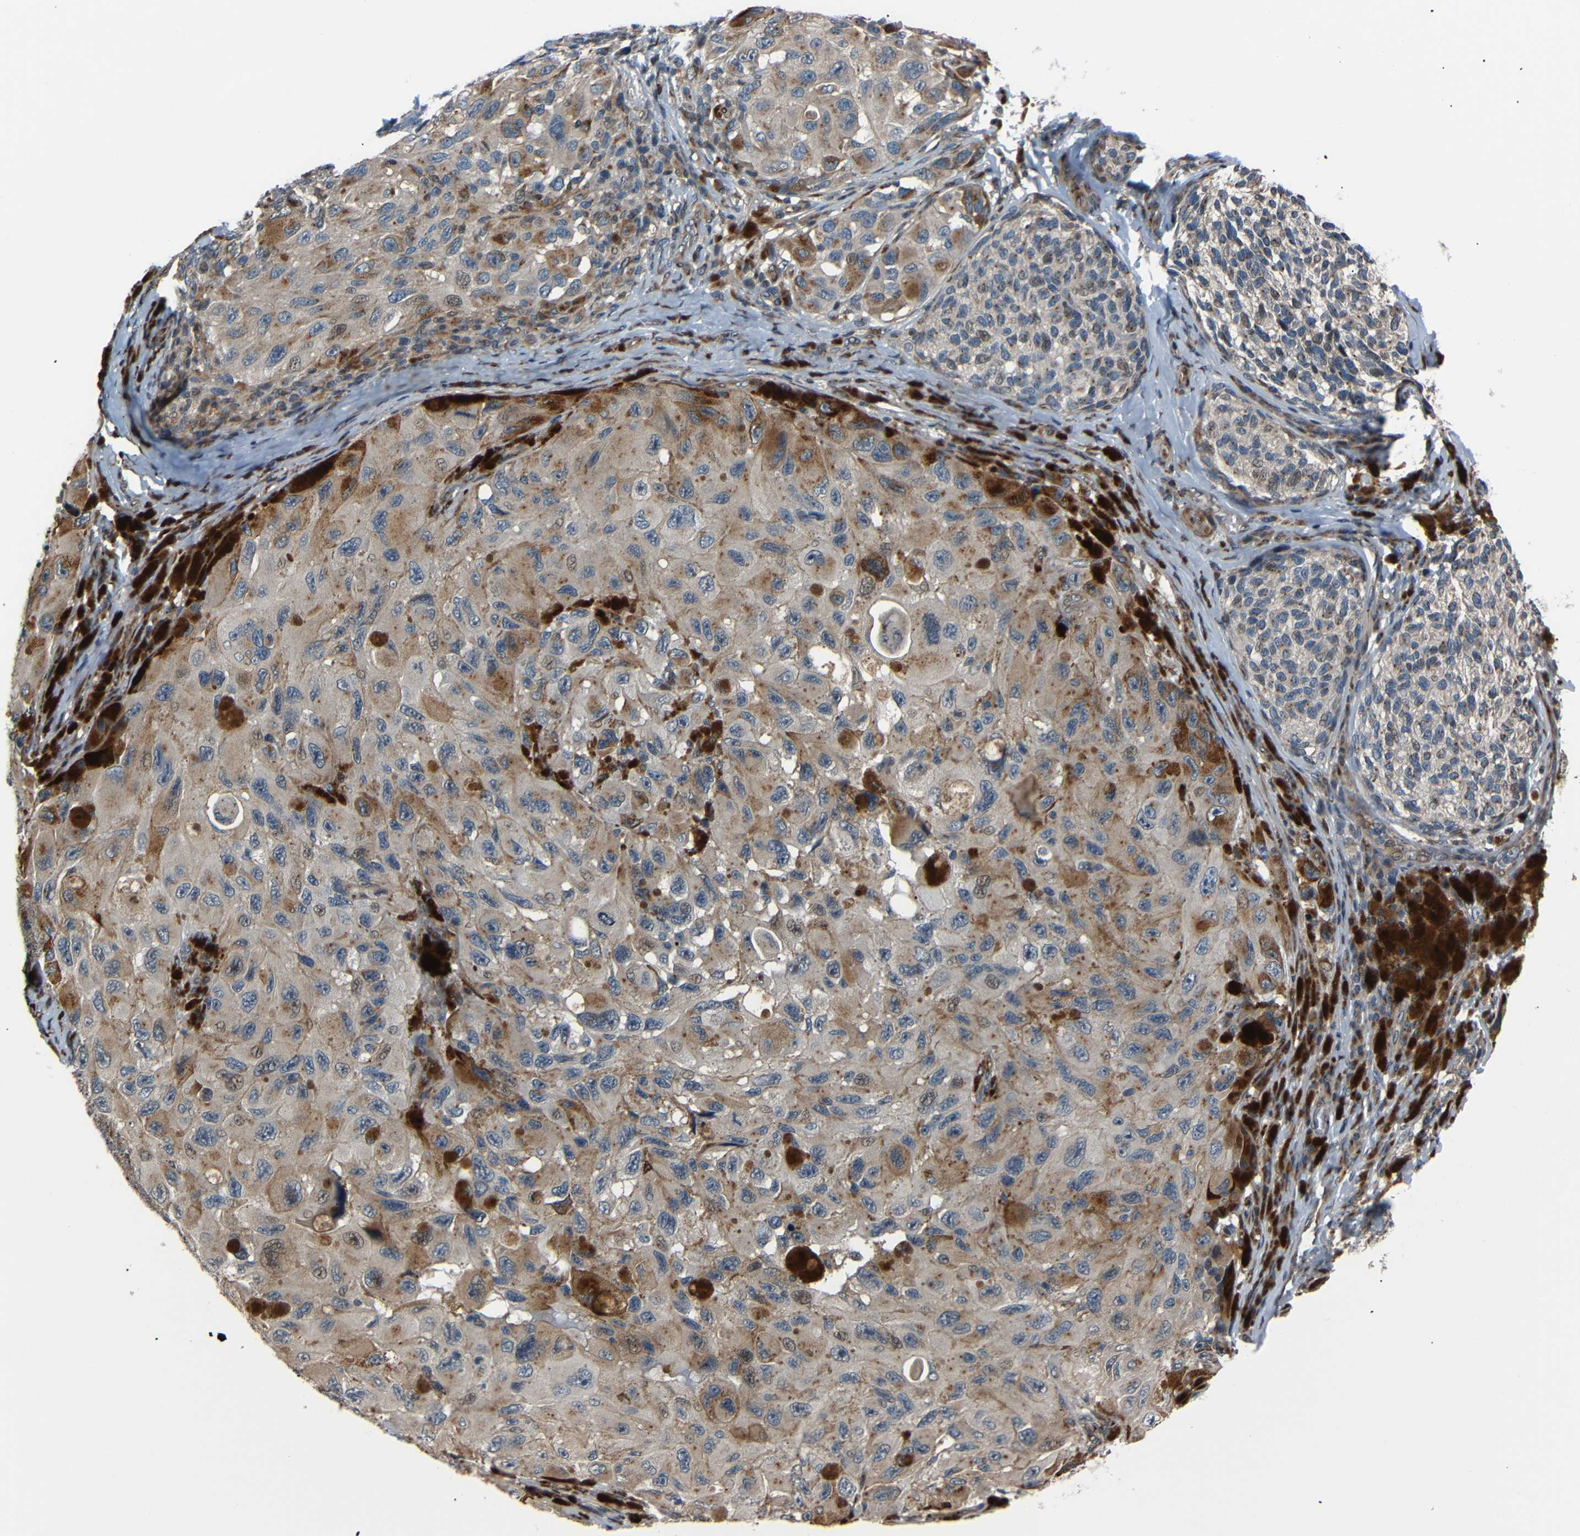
{"staining": {"intensity": "weak", "quantity": ">75%", "location": "cytoplasmic/membranous"}, "tissue": "melanoma", "cell_type": "Tumor cells", "image_type": "cancer", "snomed": [{"axis": "morphology", "description": "Malignant melanoma, NOS"}, {"axis": "topography", "description": "Skin"}], "caption": "IHC of melanoma shows low levels of weak cytoplasmic/membranous staining in about >75% of tumor cells.", "gene": "AKAP9", "patient": {"sex": "female", "age": 73}}